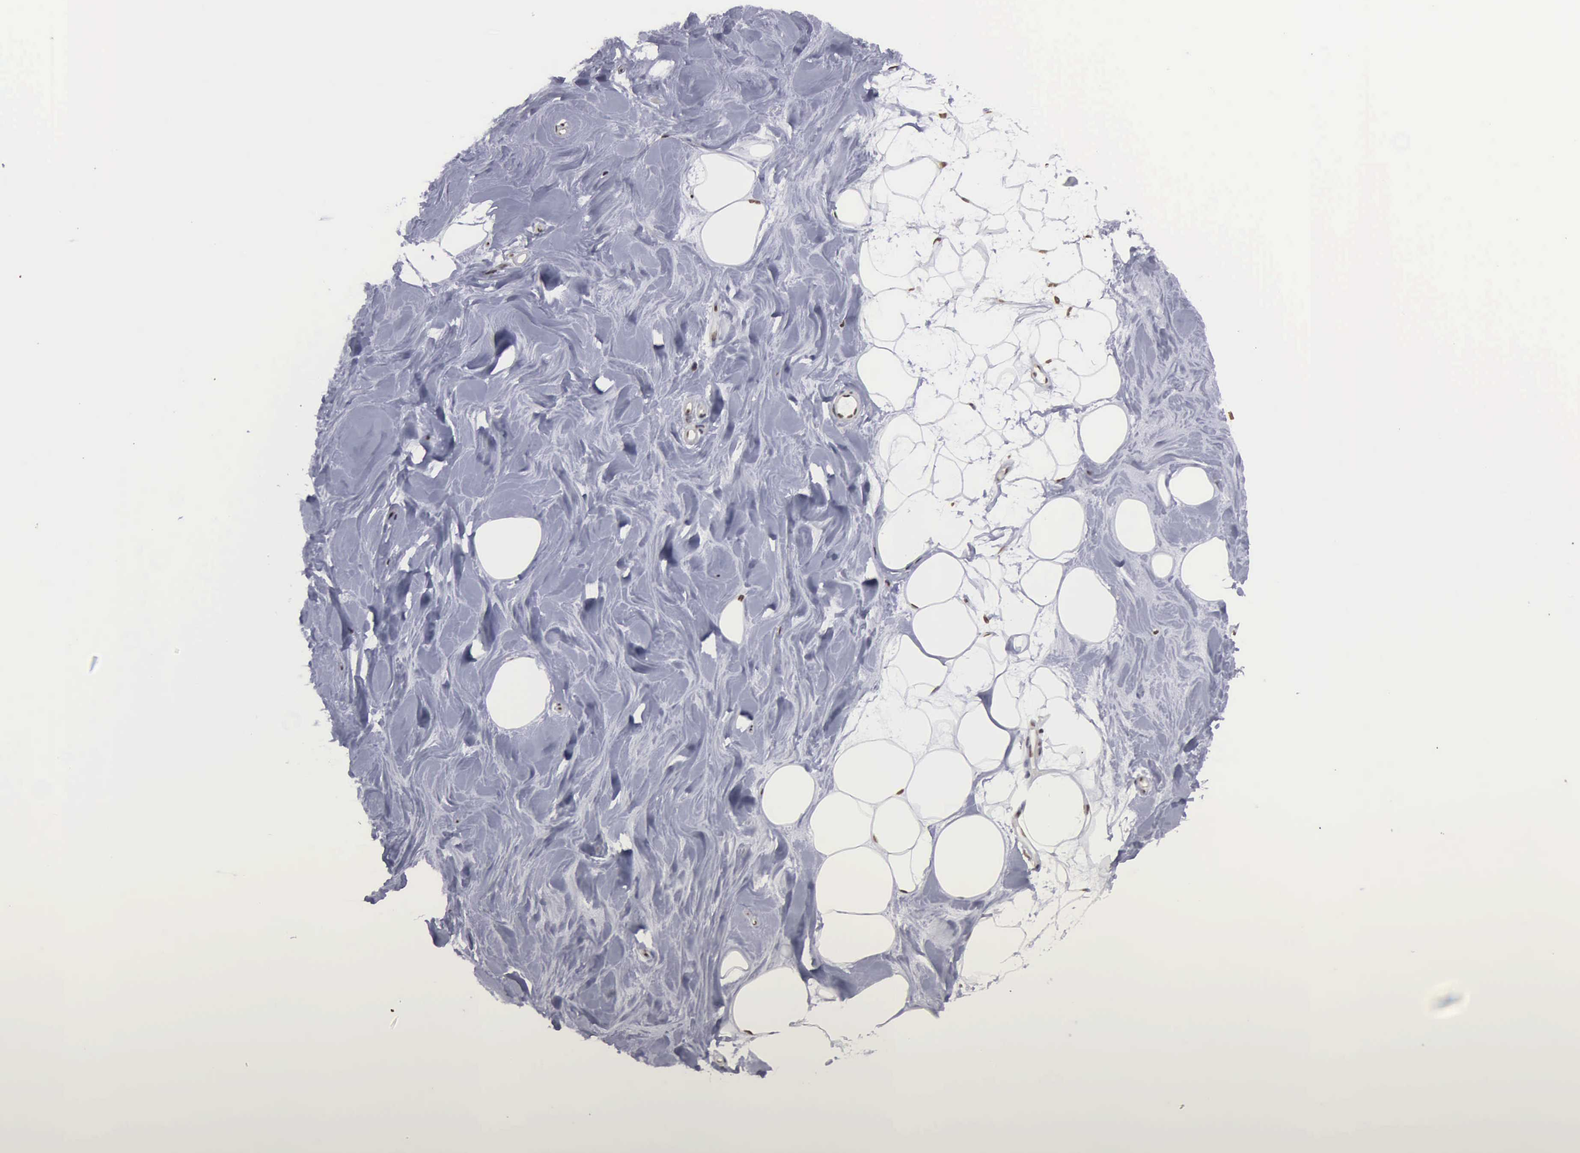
{"staining": {"intensity": "negative", "quantity": "none", "location": "none"}, "tissue": "adipose tissue", "cell_type": "Adipocytes", "image_type": "normal", "snomed": [{"axis": "morphology", "description": "Normal tissue, NOS"}, {"axis": "topography", "description": "Breast"}], "caption": "A high-resolution micrograph shows immunohistochemistry (IHC) staining of benign adipose tissue, which exhibits no significant expression in adipocytes.", "gene": "UPB1", "patient": {"sex": "female", "age": 44}}